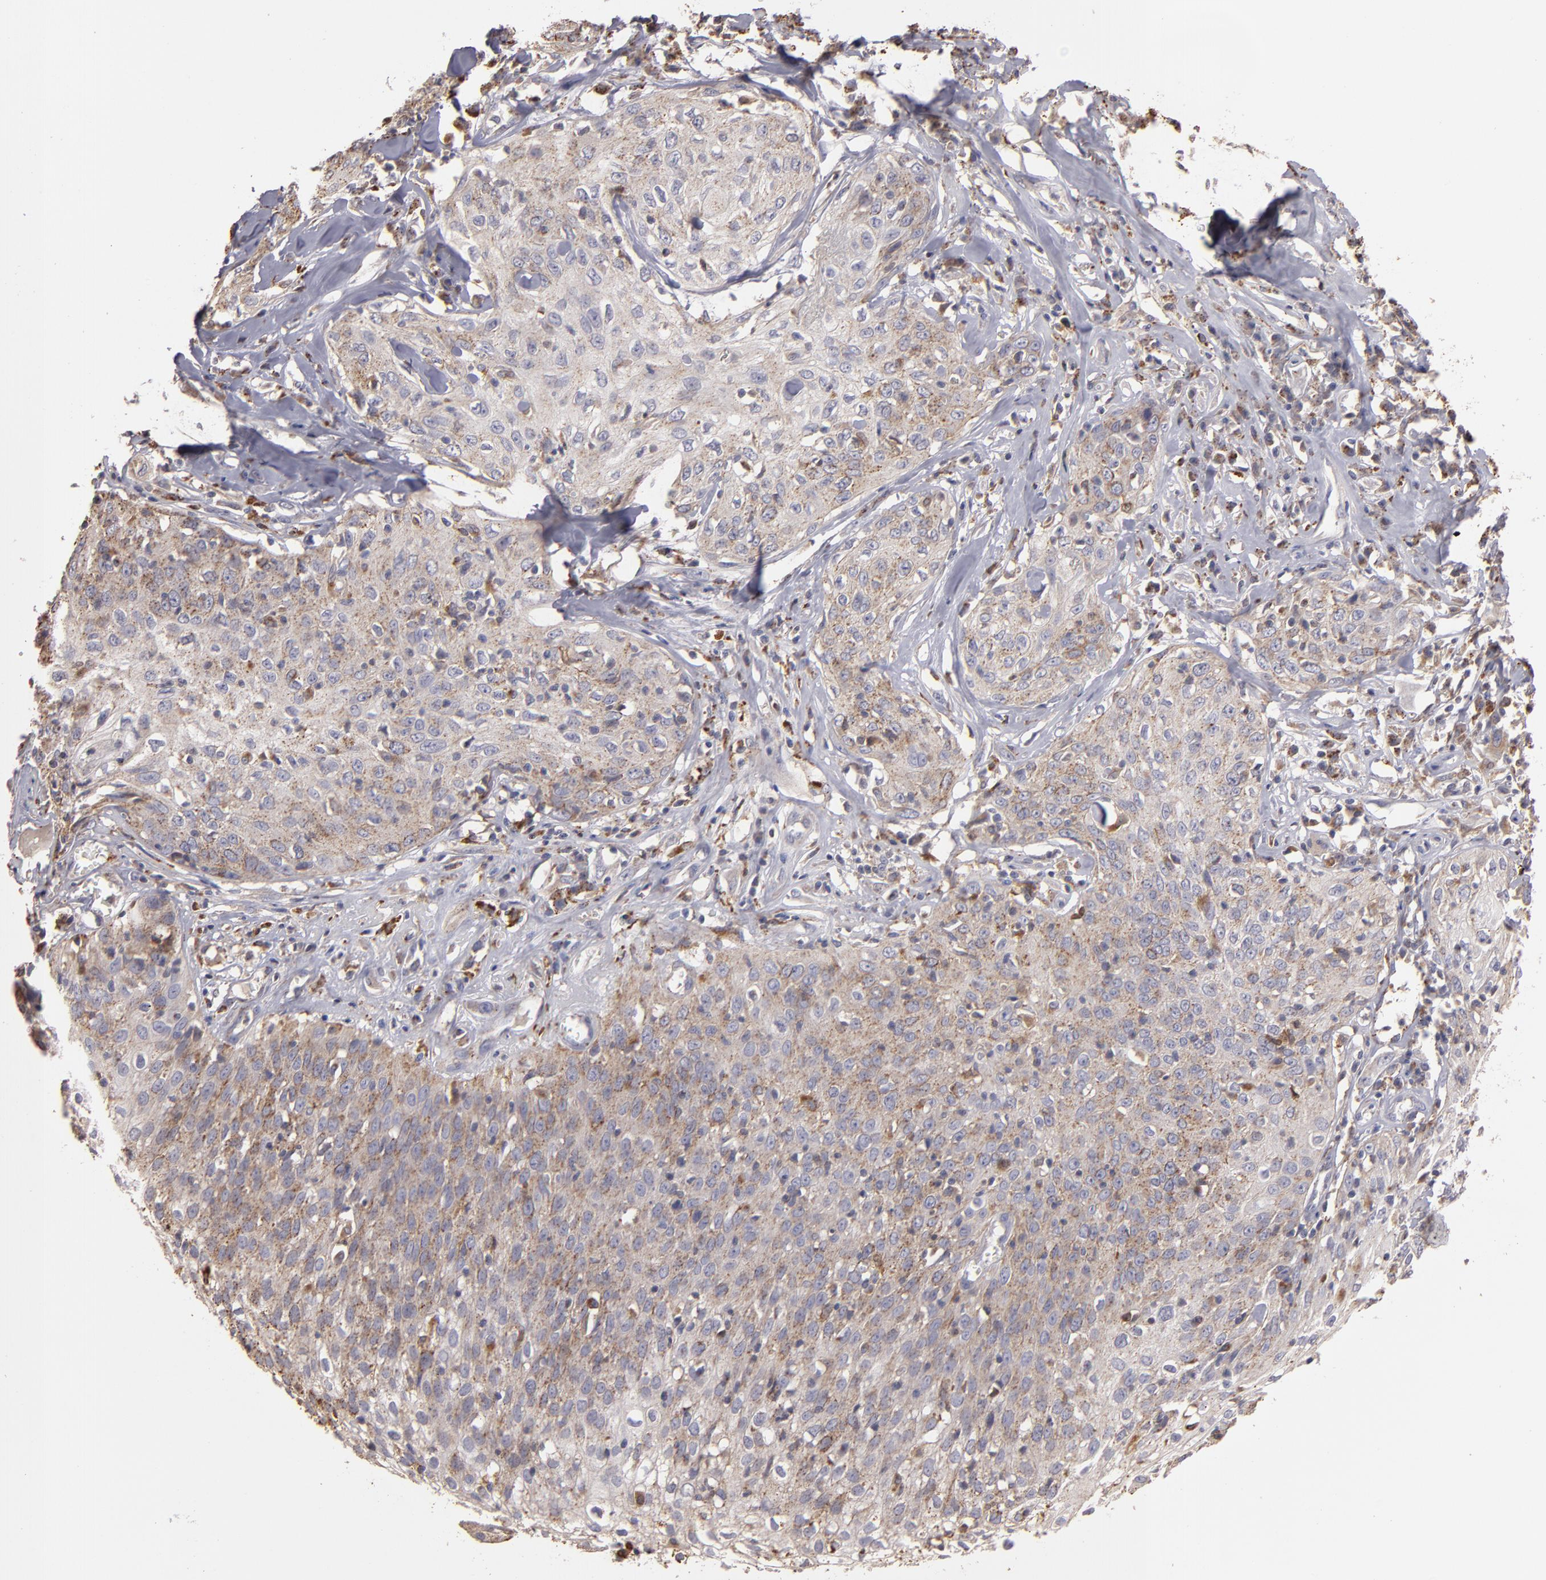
{"staining": {"intensity": "weak", "quantity": ">75%", "location": "cytoplasmic/membranous"}, "tissue": "skin cancer", "cell_type": "Tumor cells", "image_type": "cancer", "snomed": [{"axis": "morphology", "description": "Squamous cell carcinoma, NOS"}, {"axis": "topography", "description": "Skin"}], "caption": "IHC micrograph of human skin cancer (squamous cell carcinoma) stained for a protein (brown), which reveals low levels of weak cytoplasmic/membranous staining in approximately >75% of tumor cells.", "gene": "TRAF1", "patient": {"sex": "male", "age": 65}}